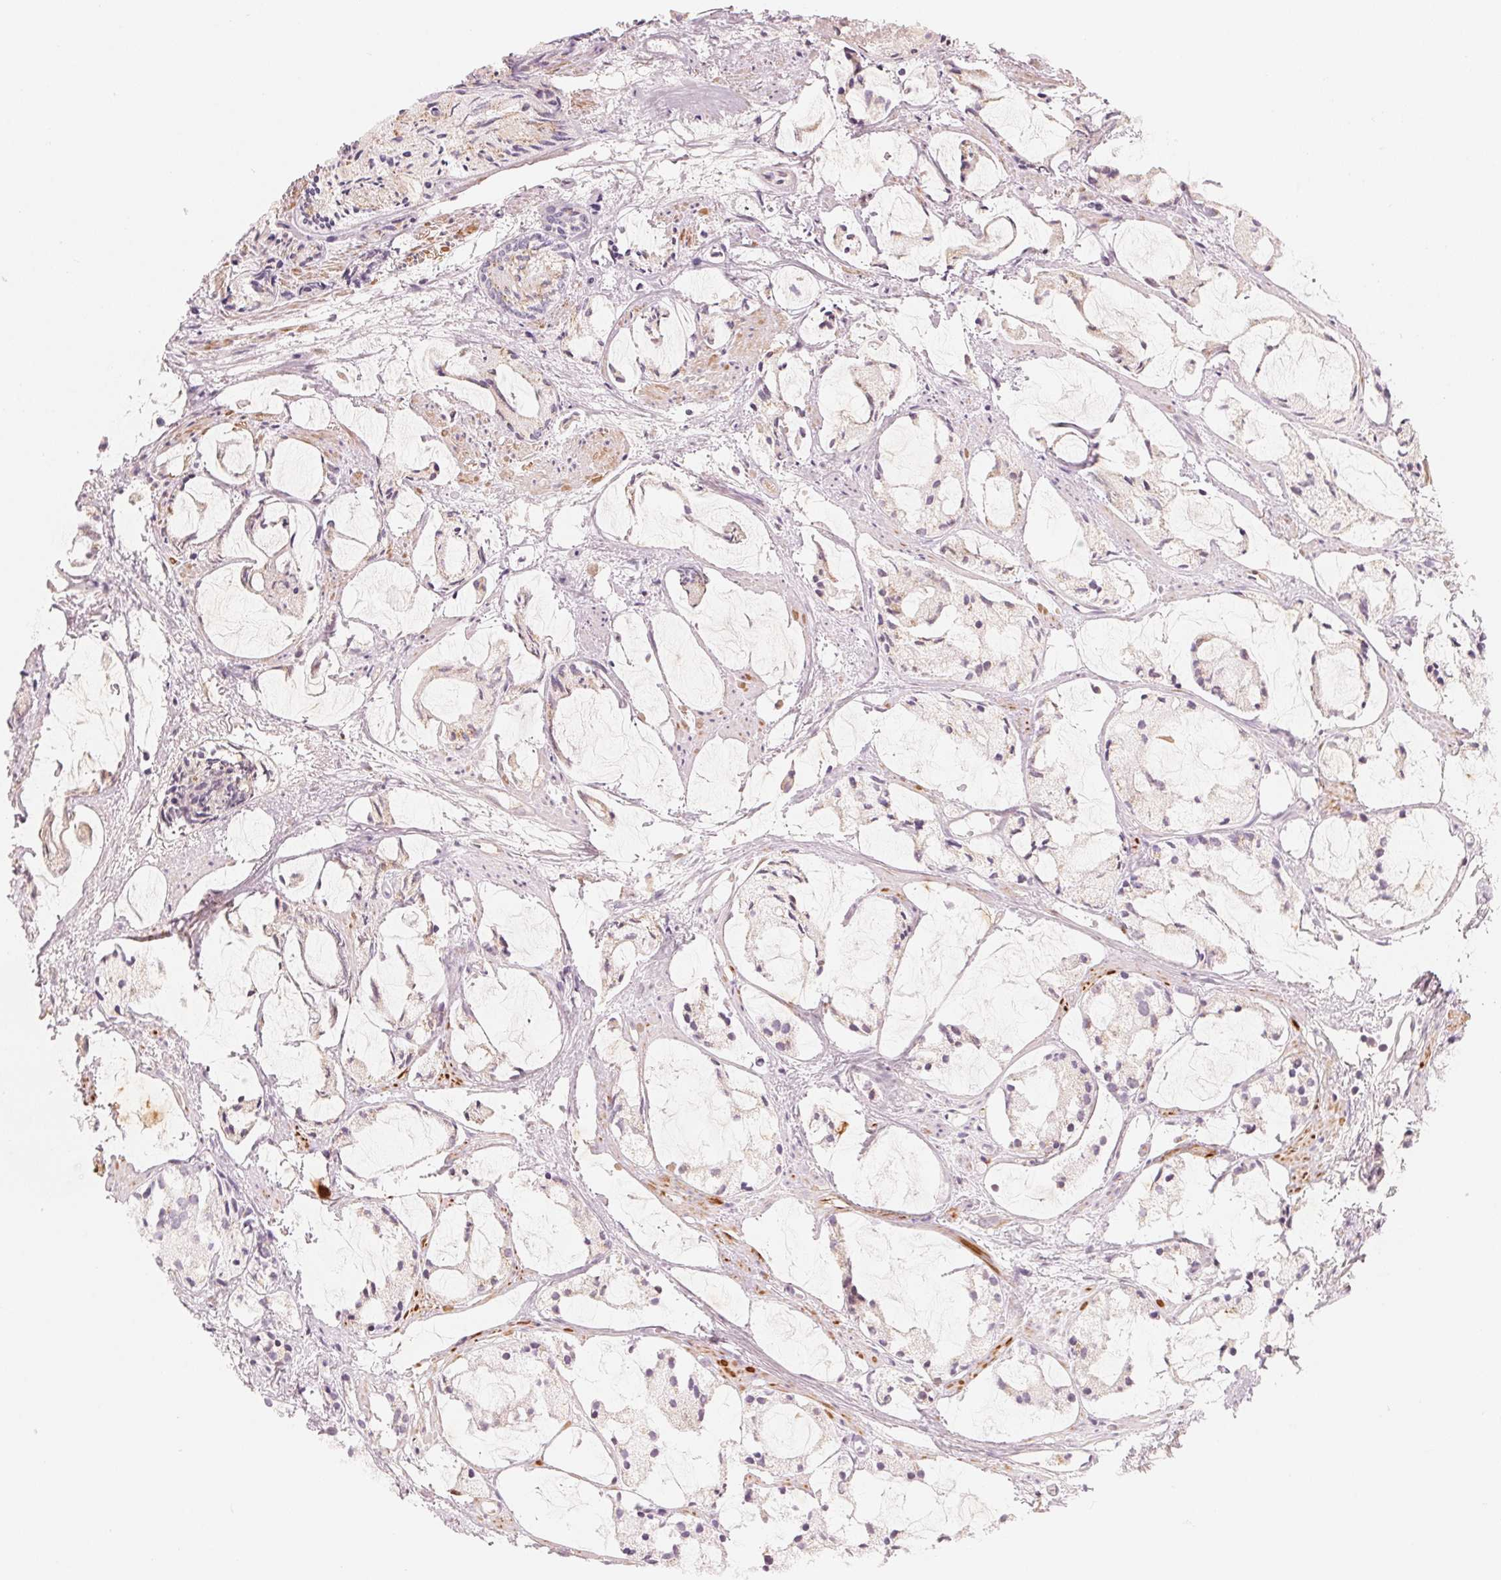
{"staining": {"intensity": "negative", "quantity": "none", "location": "none"}, "tissue": "prostate cancer", "cell_type": "Tumor cells", "image_type": "cancer", "snomed": [{"axis": "morphology", "description": "Adenocarcinoma, High grade"}, {"axis": "topography", "description": "Prostate"}], "caption": "Tumor cells show no significant staining in prostate cancer (high-grade adenocarcinoma). The staining was performed using DAB (3,3'-diaminobenzidine) to visualize the protein expression in brown, while the nuclei were stained in blue with hematoxylin (Magnification: 20x).", "gene": "CFHR2", "patient": {"sex": "male", "age": 85}}